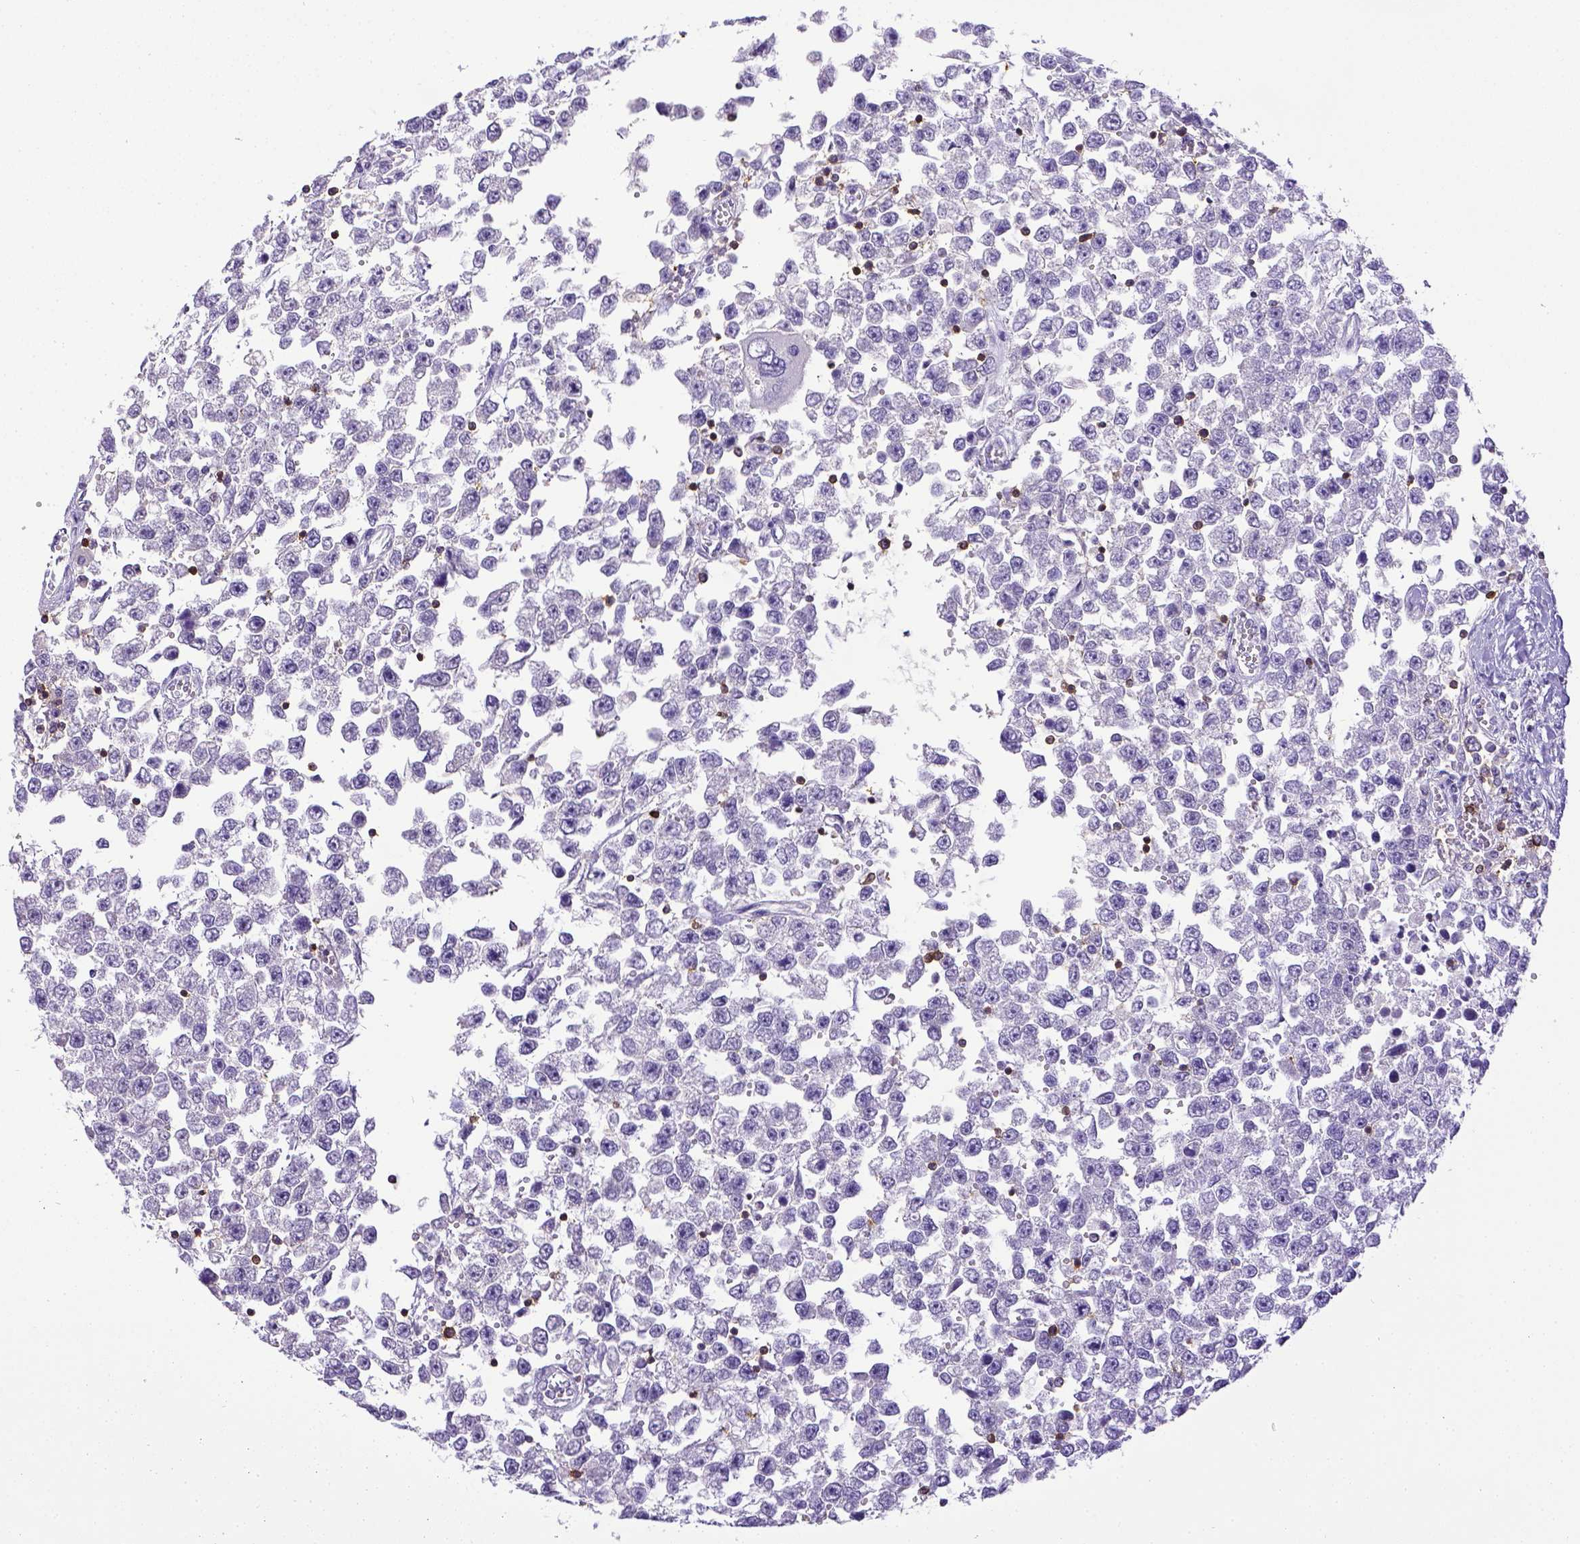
{"staining": {"intensity": "negative", "quantity": "none", "location": "none"}, "tissue": "testis cancer", "cell_type": "Tumor cells", "image_type": "cancer", "snomed": [{"axis": "morphology", "description": "Seminoma, NOS"}, {"axis": "topography", "description": "Testis"}], "caption": "A histopathology image of human testis cancer (seminoma) is negative for staining in tumor cells.", "gene": "CD3E", "patient": {"sex": "male", "age": 34}}